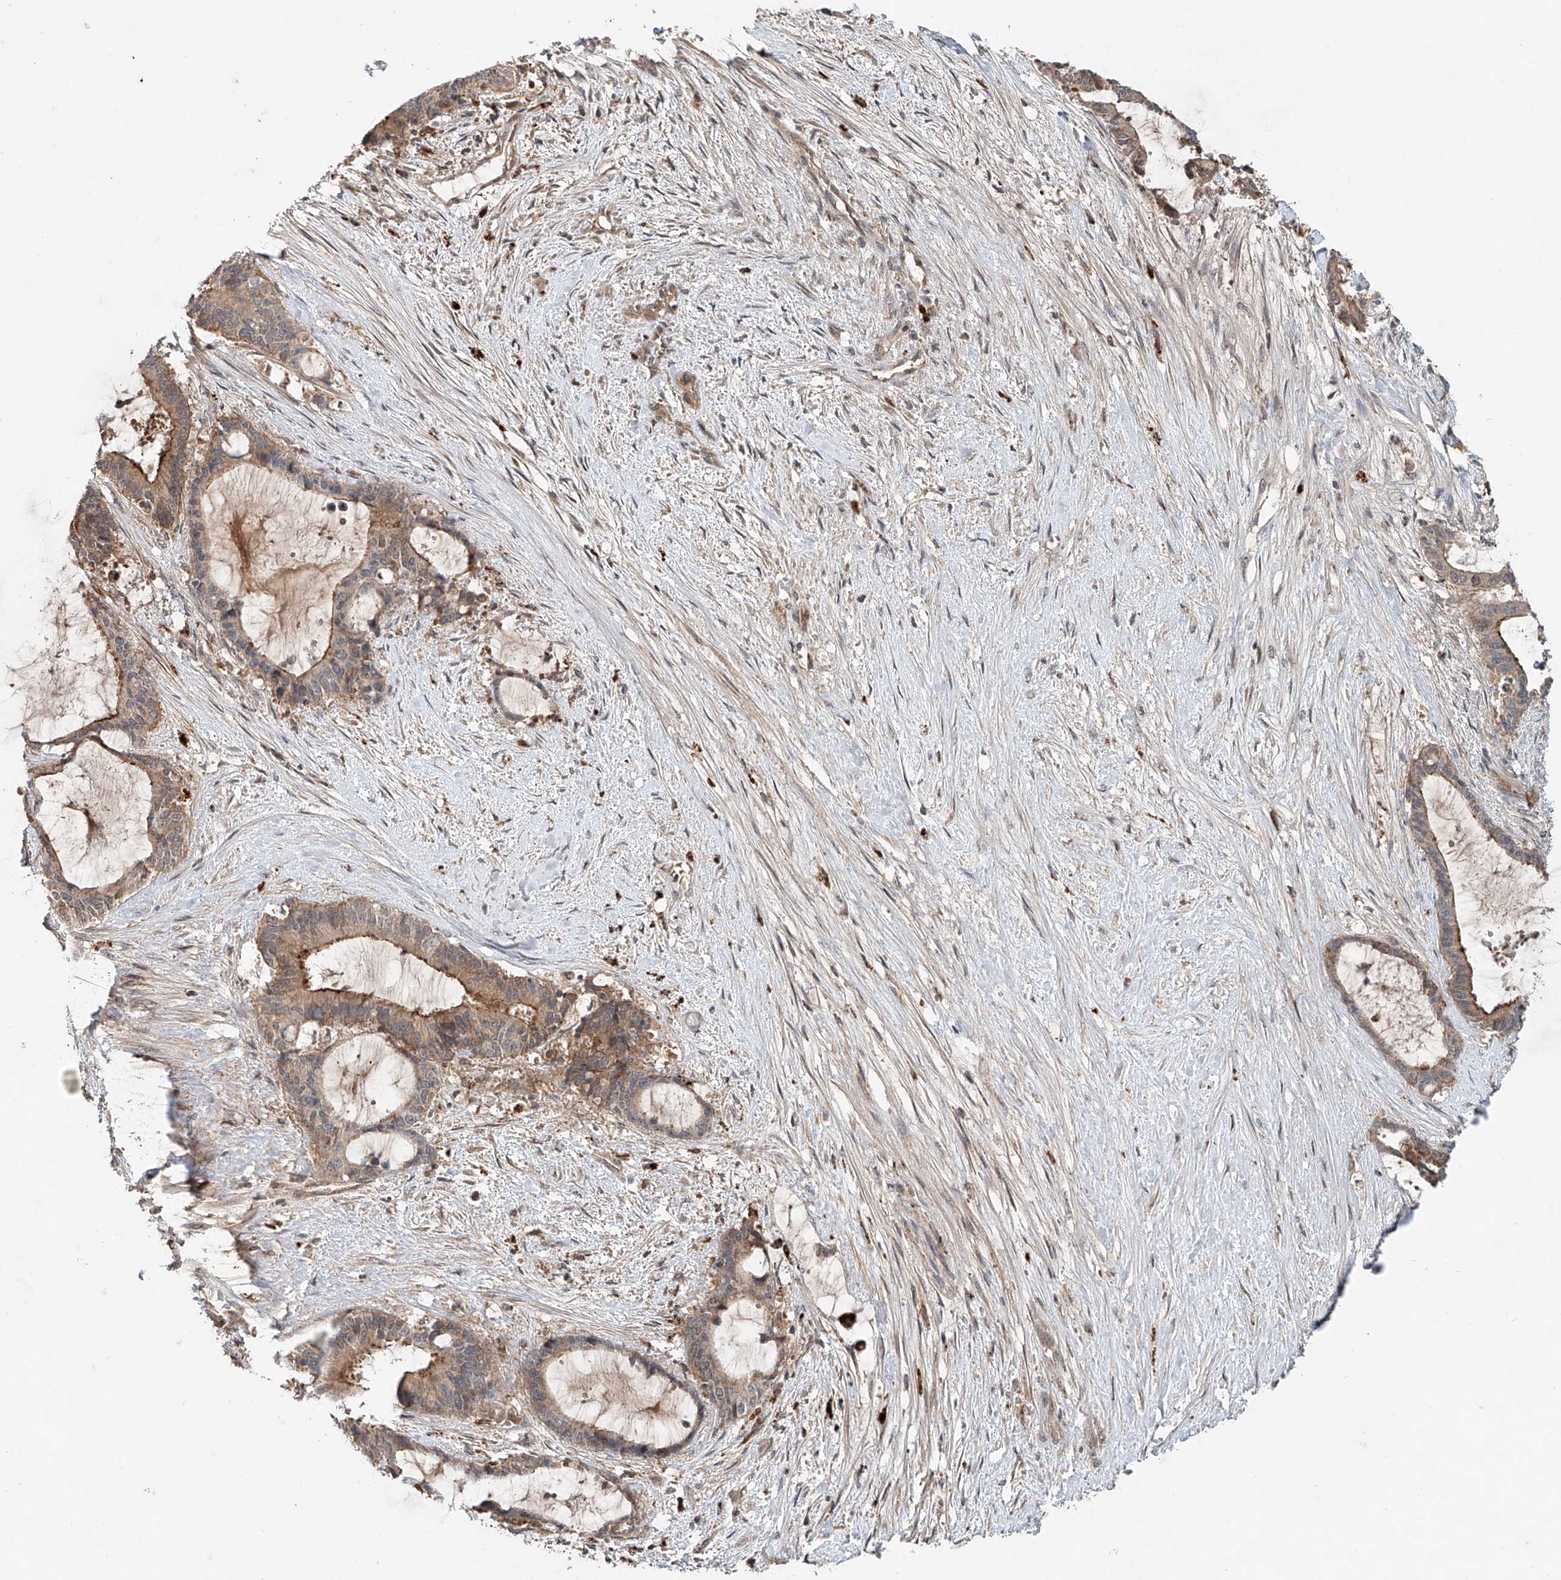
{"staining": {"intensity": "moderate", "quantity": ">75%", "location": "cytoplasmic/membranous"}, "tissue": "liver cancer", "cell_type": "Tumor cells", "image_type": "cancer", "snomed": [{"axis": "morphology", "description": "Normal tissue, NOS"}, {"axis": "morphology", "description": "Cholangiocarcinoma"}, {"axis": "topography", "description": "Liver"}, {"axis": "topography", "description": "Peripheral nerve tissue"}], "caption": "There is medium levels of moderate cytoplasmic/membranous staining in tumor cells of liver cancer (cholangiocarcinoma), as demonstrated by immunohistochemical staining (brown color).", "gene": "IER5", "patient": {"sex": "female", "age": 73}}